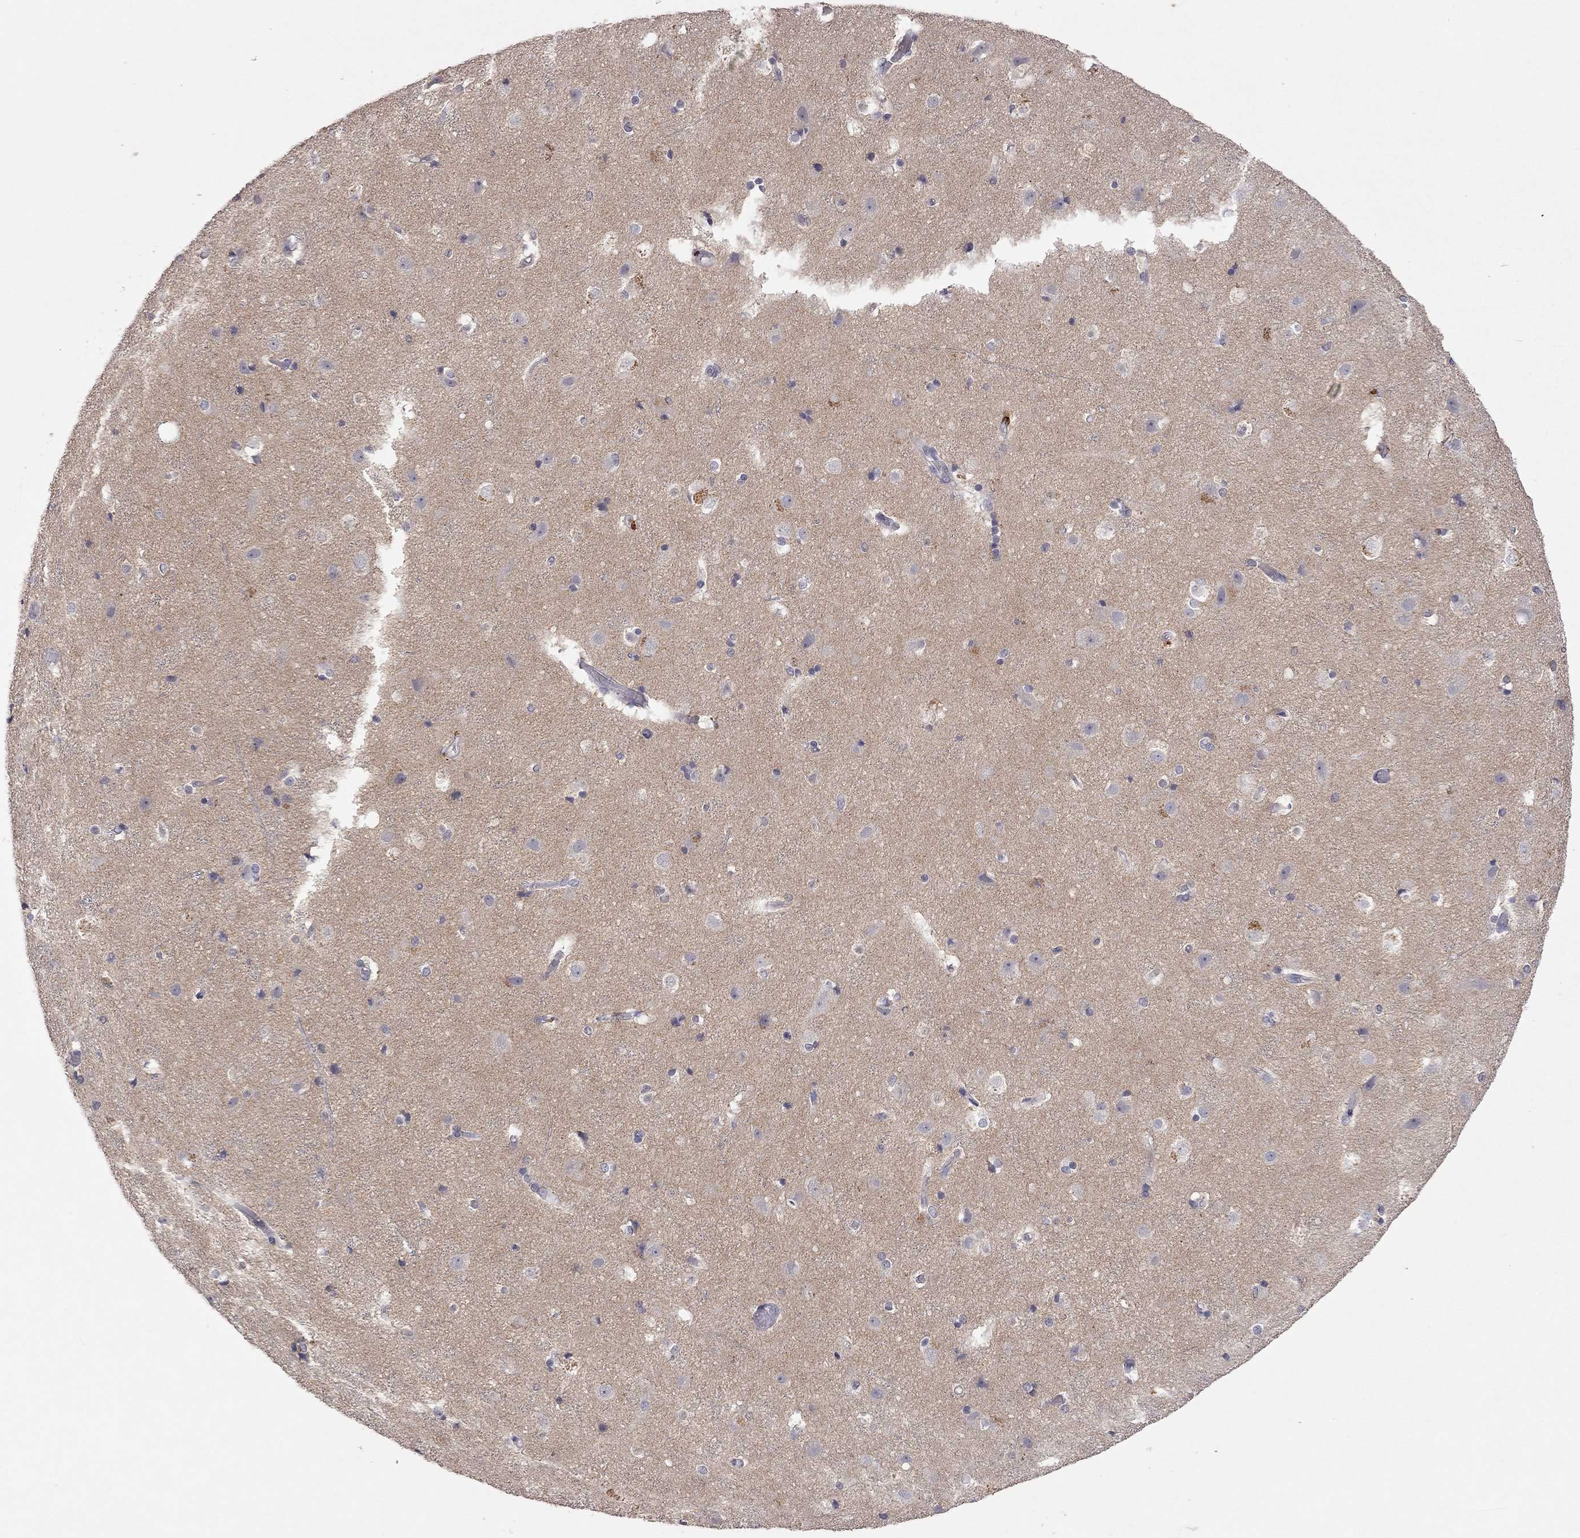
{"staining": {"intensity": "negative", "quantity": "none", "location": "none"}, "tissue": "cerebral cortex", "cell_type": "Endothelial cells", "image_type": "normal", "snomed": [{"axis": "morphology", "description": "Normal tissue, NOS"}, {"axis": "topography", "description": "Cerebral cortex"}], "caption": "Immunohistochemistry photomicrograph of benign cerebral cortex: cerebral cortex stained with DAB shows no significant protein expression in endothelial cells.", "gene": "SYT12", "patient": {"sex": "female", "age": 52}}